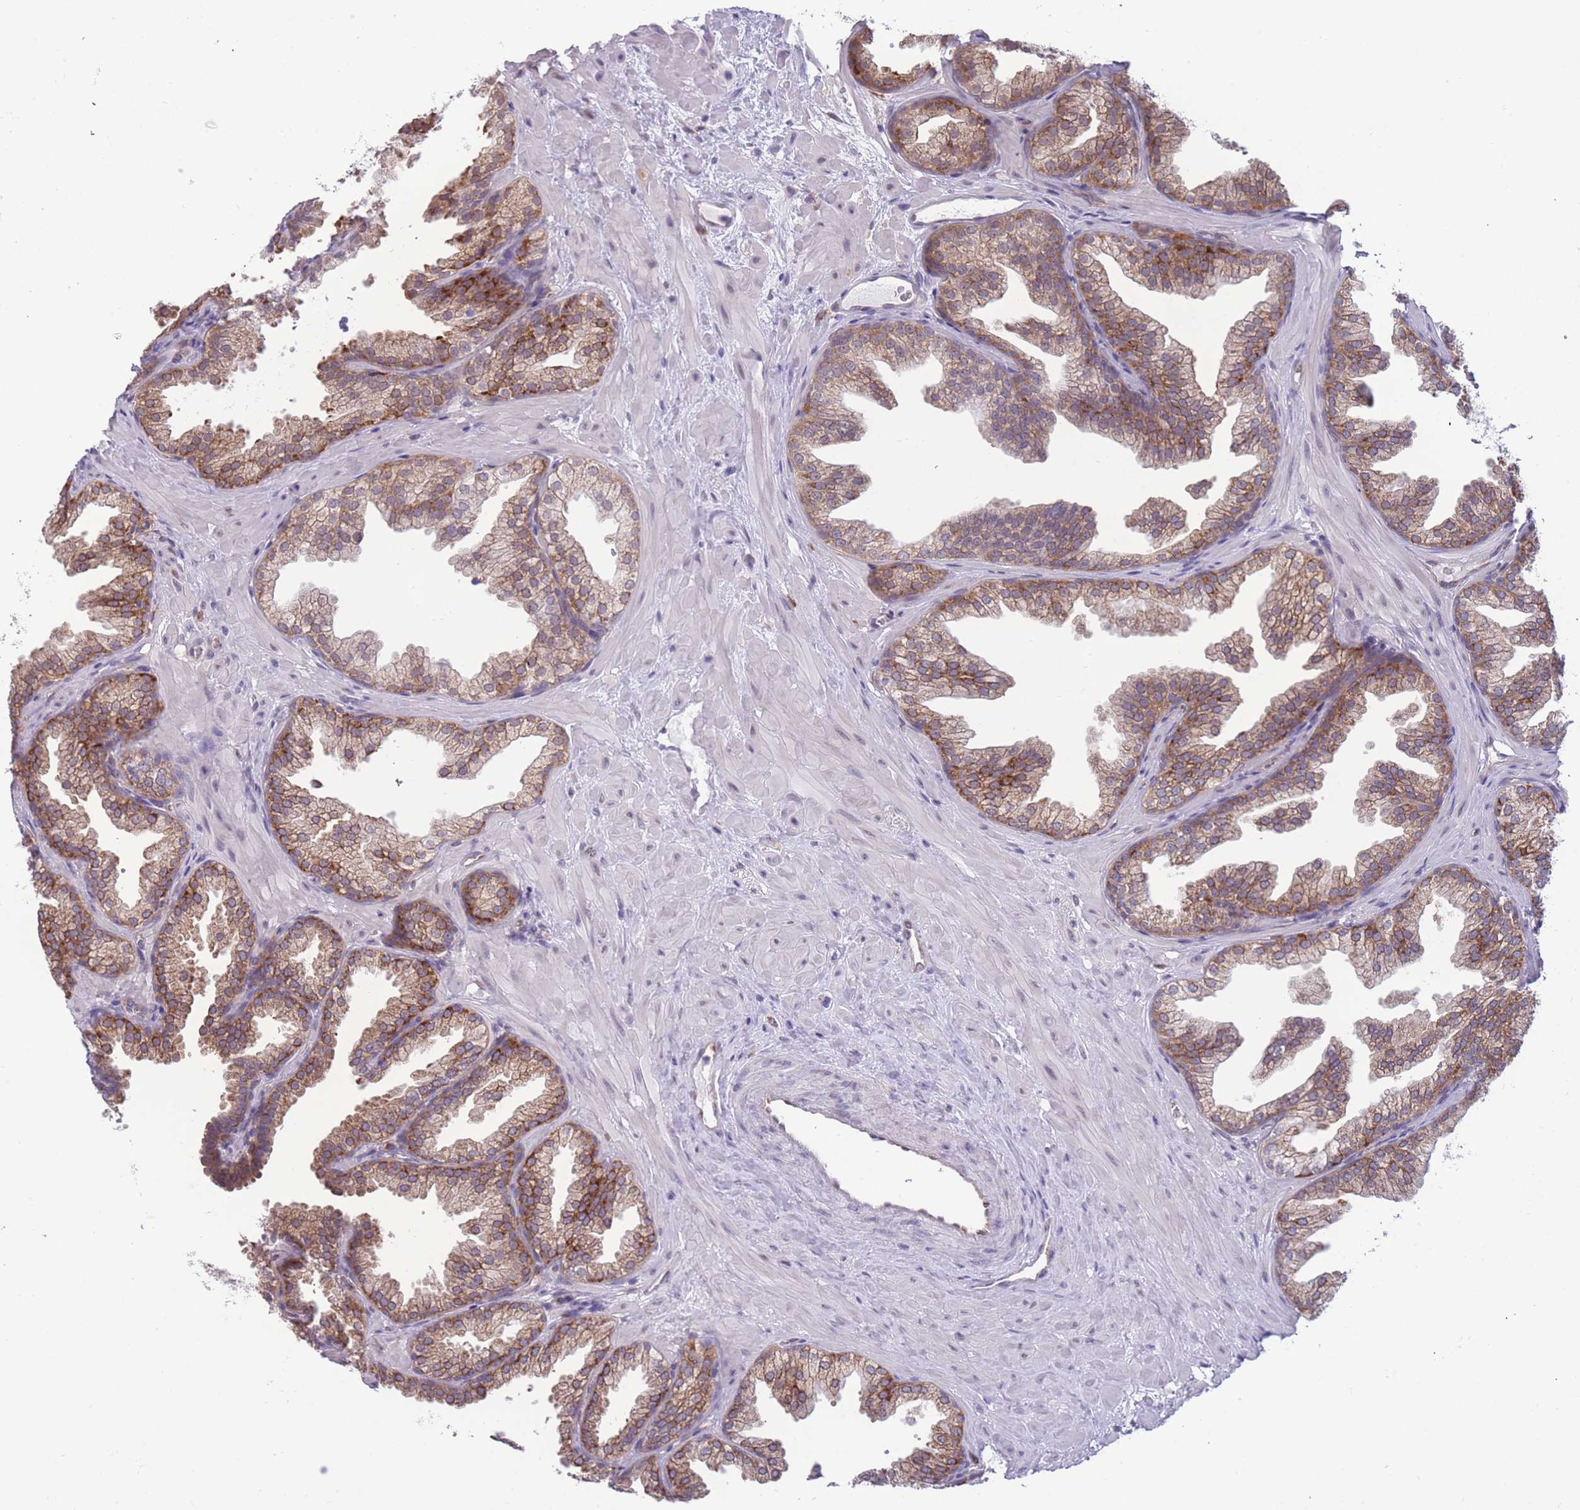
{"staining": {"intensity": "moderate", "quantity": ">75%", "location": "cytoplasmic/membranous"}, "tissue": "prostate", "cell_type": "Glandular cells", "image_type": "normal", "snomed": [{"axis": "morphology", "description": "Normal tissue, NOS"}, {"axis": "topography", "description": "Prostate"}], "caption": "This is a photomicrograph of immunohistochemistry staining of unremarkable prostate, which shows moderate positivity in the cytoplasmic/membranous of glandular cells.", "gene": "TMEM121", "patient": {"sex": "male", "age": 37}}